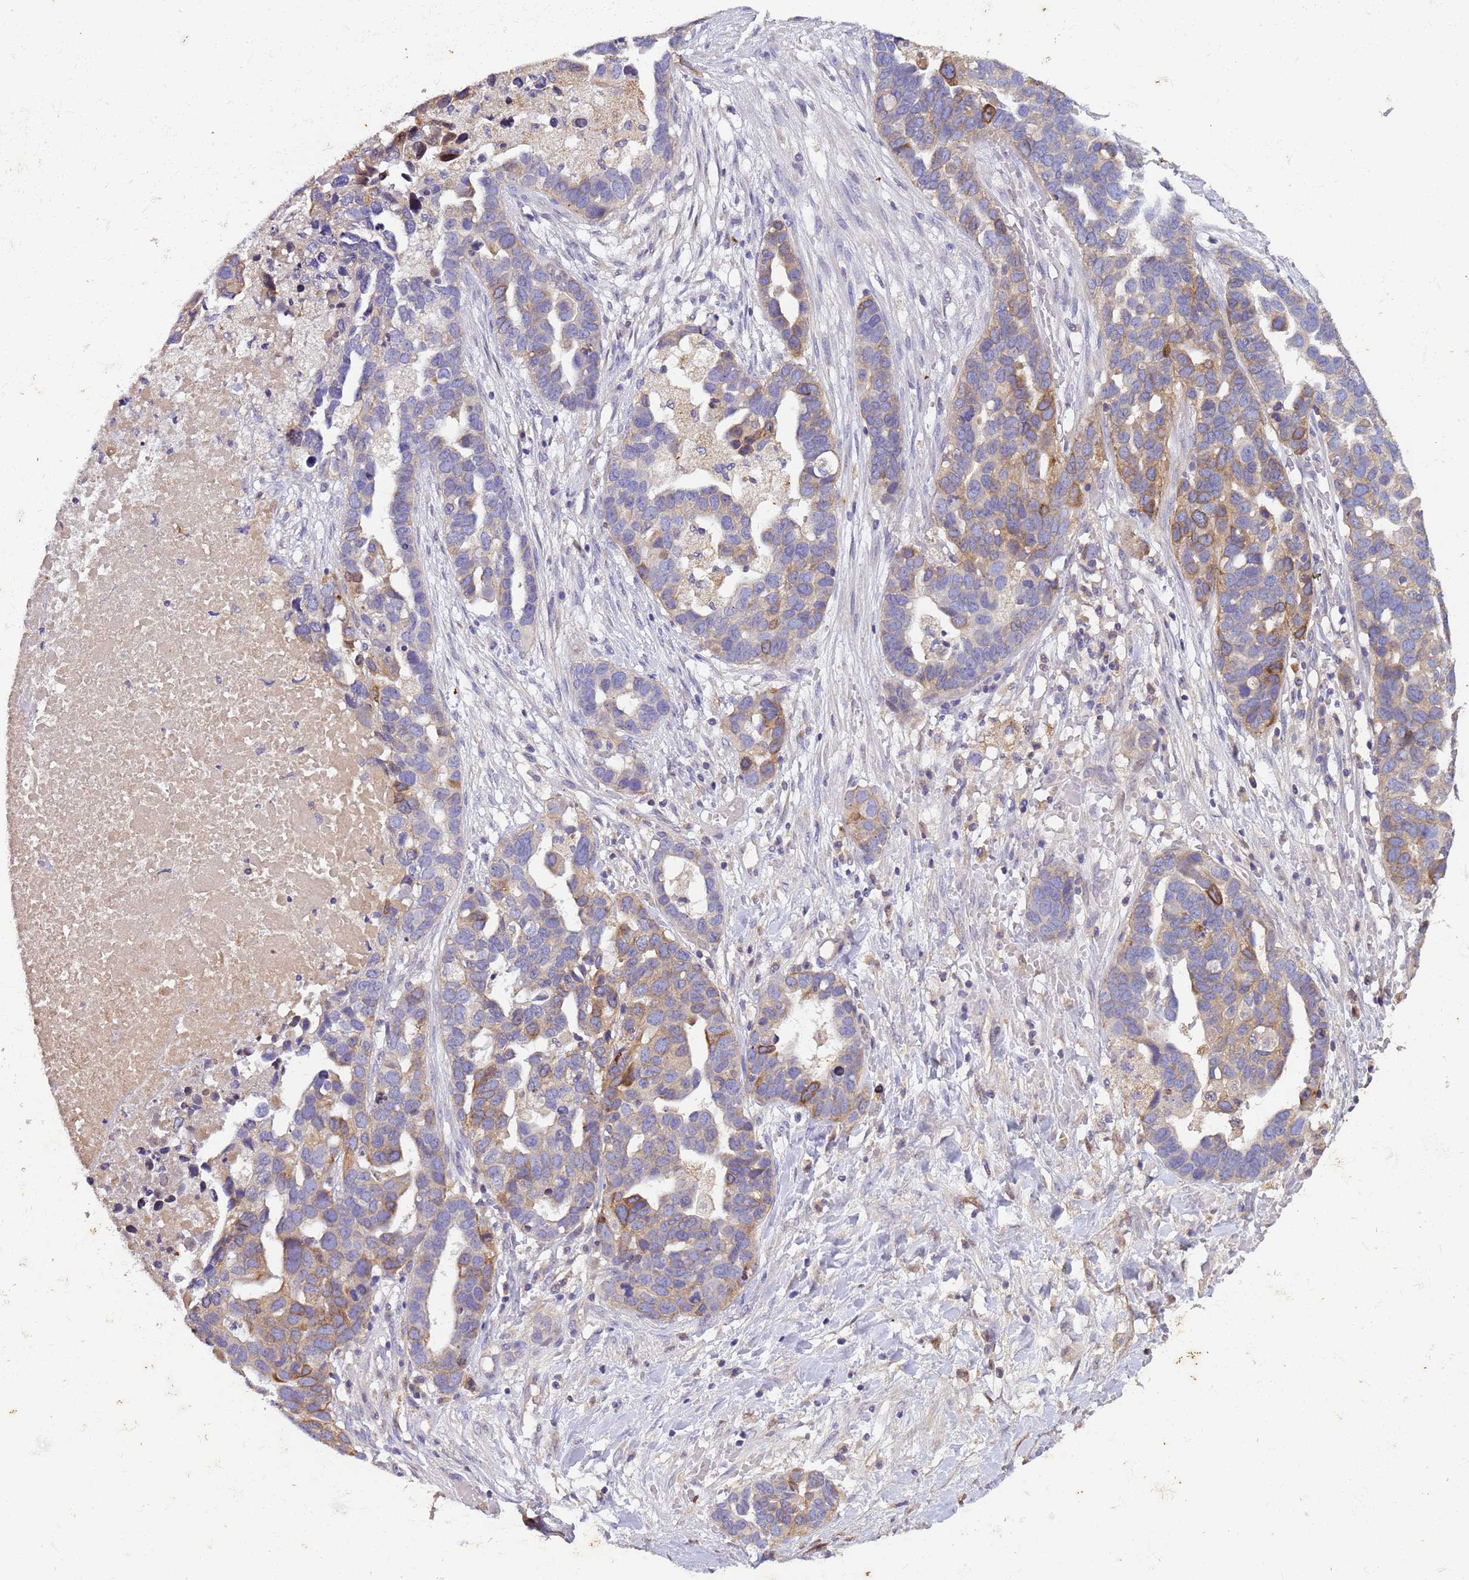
{"staining": {"intensity": "moderate", "quantity": "25%-75%", "location": "cytoplasmic/membranous"}, "tissue": "ovarian cancer", "cell_type": "Tumor cells", "image_type": "cancer", "snomed": [{"axis": "morphology", "description": "Cystadenocarcinoma, serous, NOS"}, {"axis": "topography", "description": "Ovary"}], "caption": "Immunohistochemical staining of human ovarian cancer exhibits medium levels of moderate cytoplasmic/membranous protein staining in about 25%-75% of tumor cells.", "gene": "PLCXD3", "patient": {"sex": "female", "age": 54}}